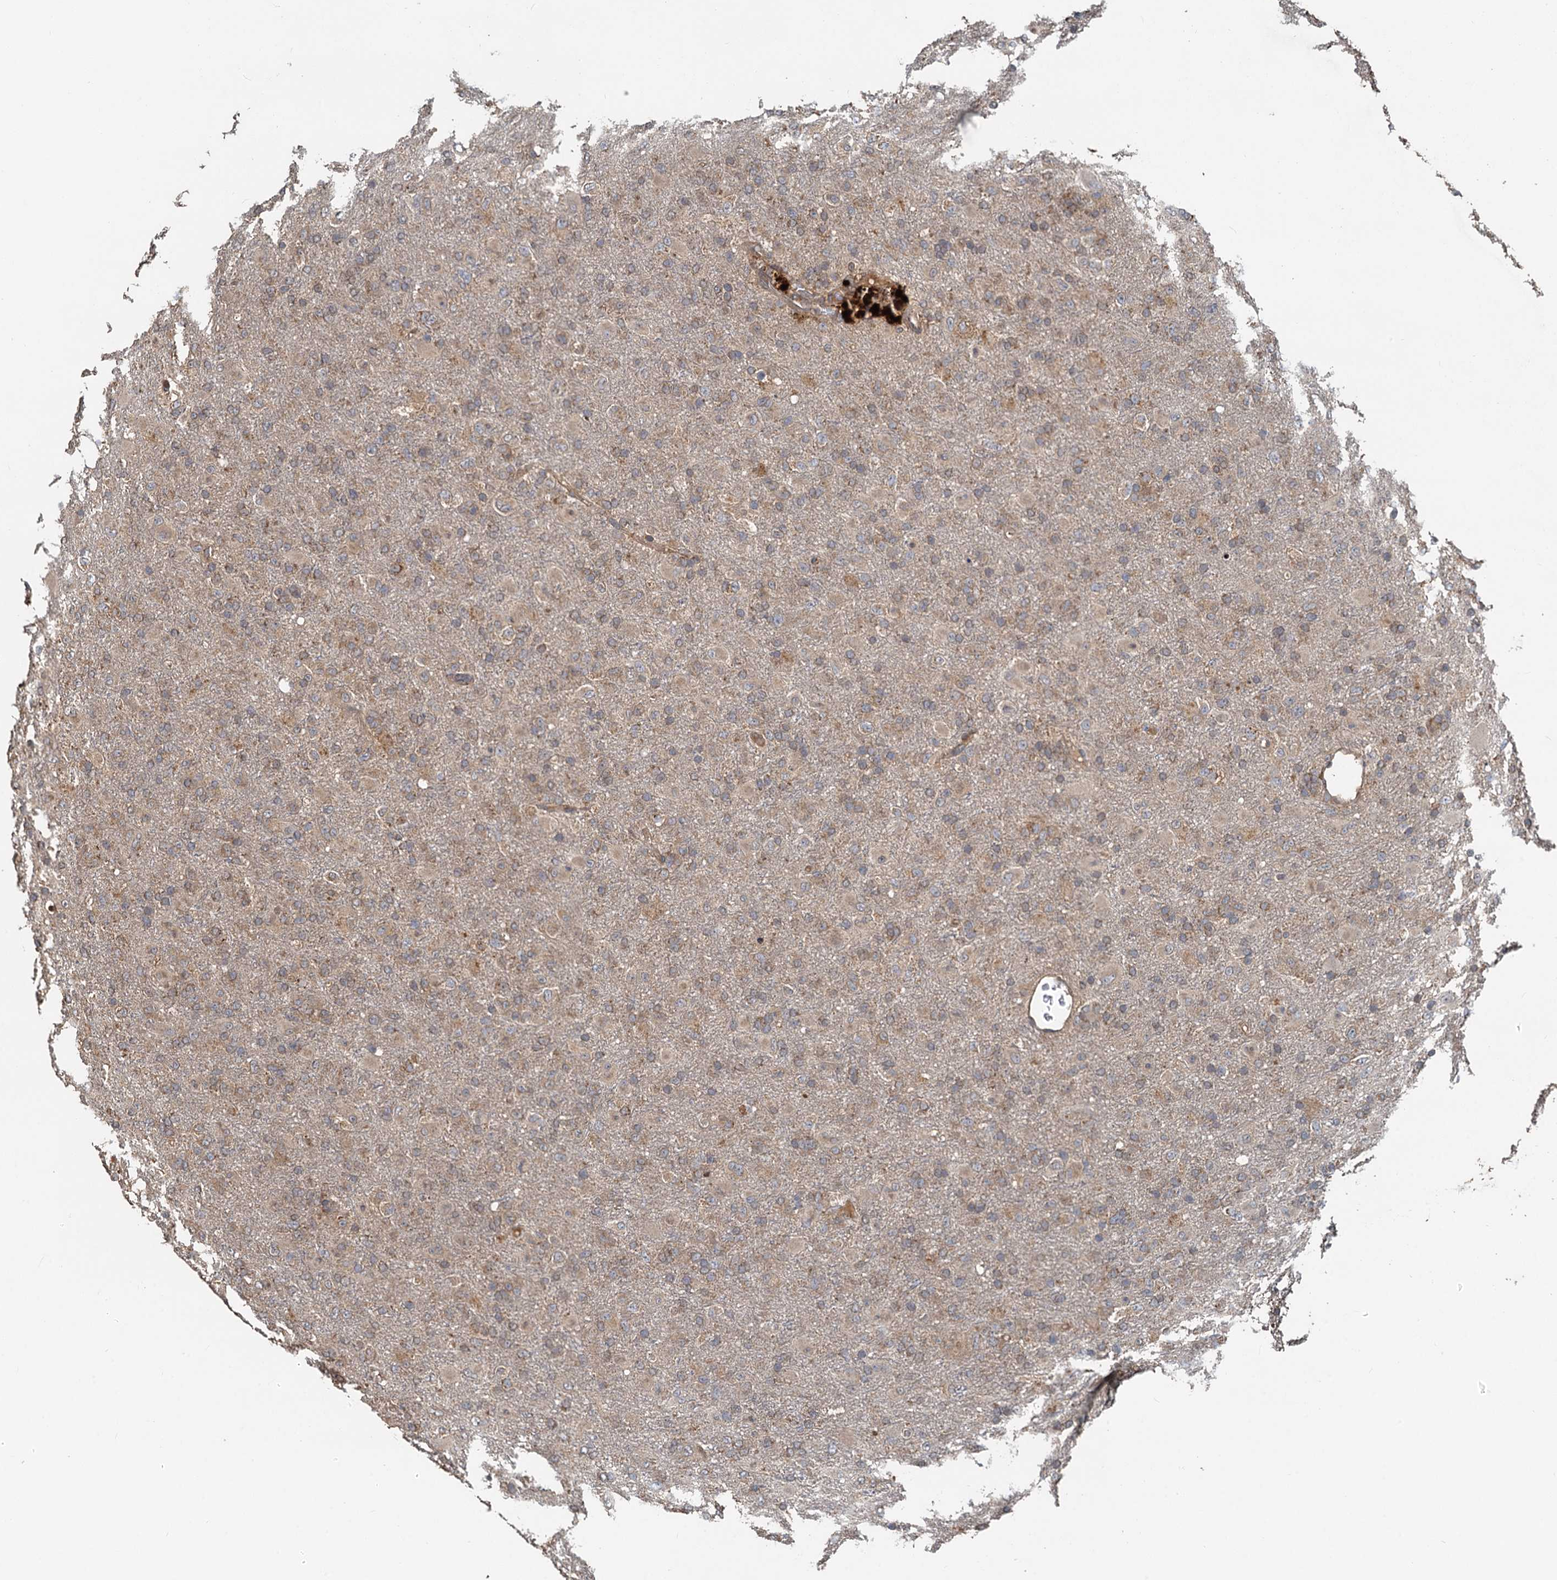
{"staining": {"intensity": "moderate", "quantity": "<25%", "location": "cytoplasmic/membranous"}, "tissue": "glioma", "cell_type": "Tumor cells", "image_type": "cancer", "snomed": [{"axis": "morphology", "description": "Glioma, malignant, Low grade"}, {"axis": "topography", "description": "Brain"}], "caption": "DAB (3,3'-diaminobenzidine) immunohistochemical staining of glioma exhibits moderate cytoplasmic/membranous protein expression in about <25% of tumor cells.", "gene": "HYI", "patient": {"sex": "male", "age": 65}}